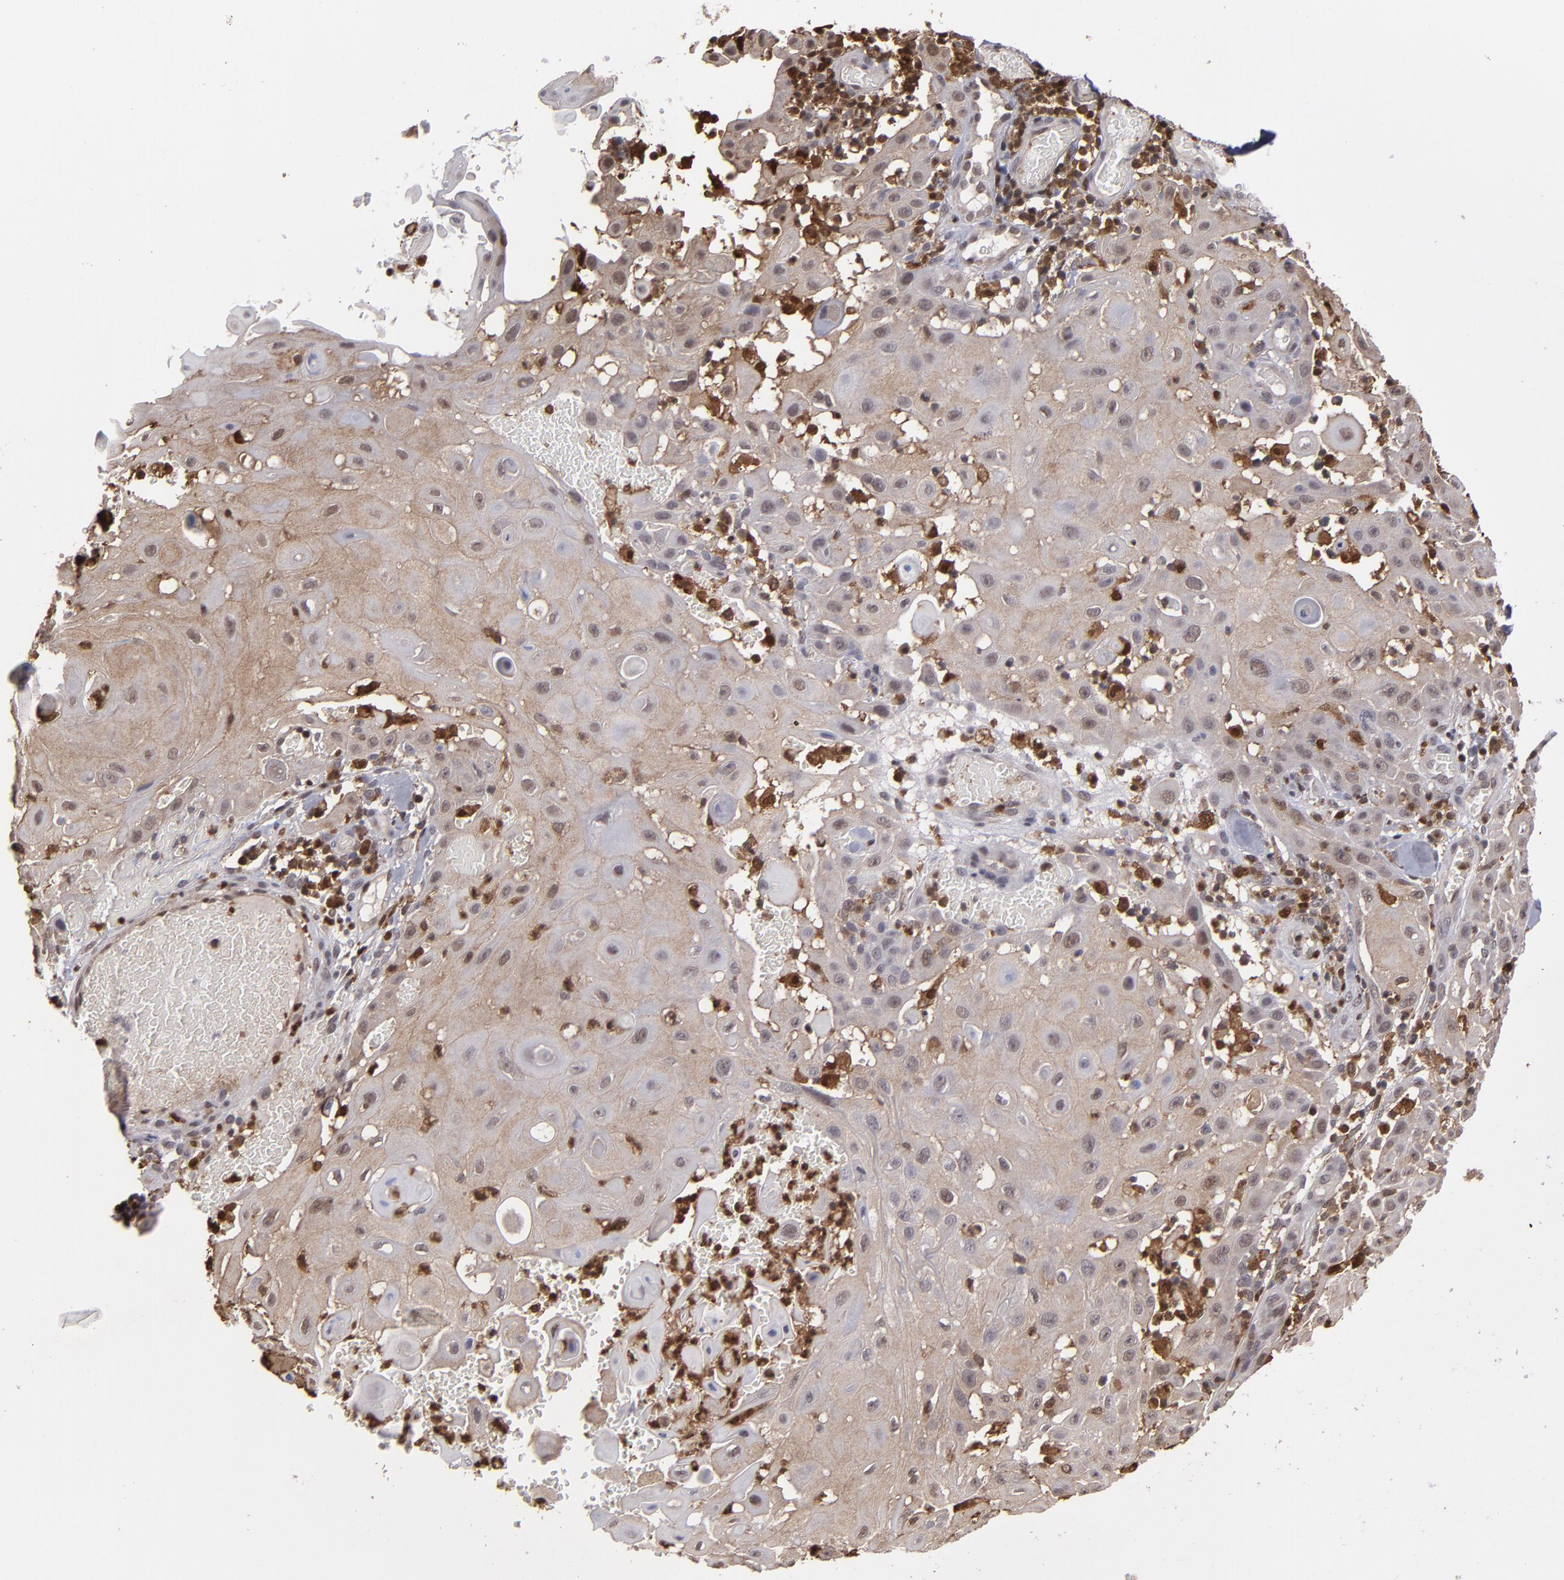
{"staining": {"intensity": "weak", "quantity": ">75%", "location": "cytoplasmic/membranous,nuclear"}, "tissue": "skin cancer", "cell_type": "Tumor cells", "image_type": "cancer", "snomed": [{"axis": "morphology", "description": "Squamous cell carcinoma, NOS"}, {"axis": "topography", "description": "Skin"}], "caption": "Immunohistochemistry (IHC) histopathology image of neoplastic tissue: skin squamous cell carcinoma stained using immunohistochemistry displays low levels of weak protein expression localized specifically in the cytoplasmic/membranous and nuclear of tumor cells, appearing as a cytoplasmic/membranous and nuclear brown color.", "gene": "GRB2", "patient": {"sex": "male", "age": 24}}